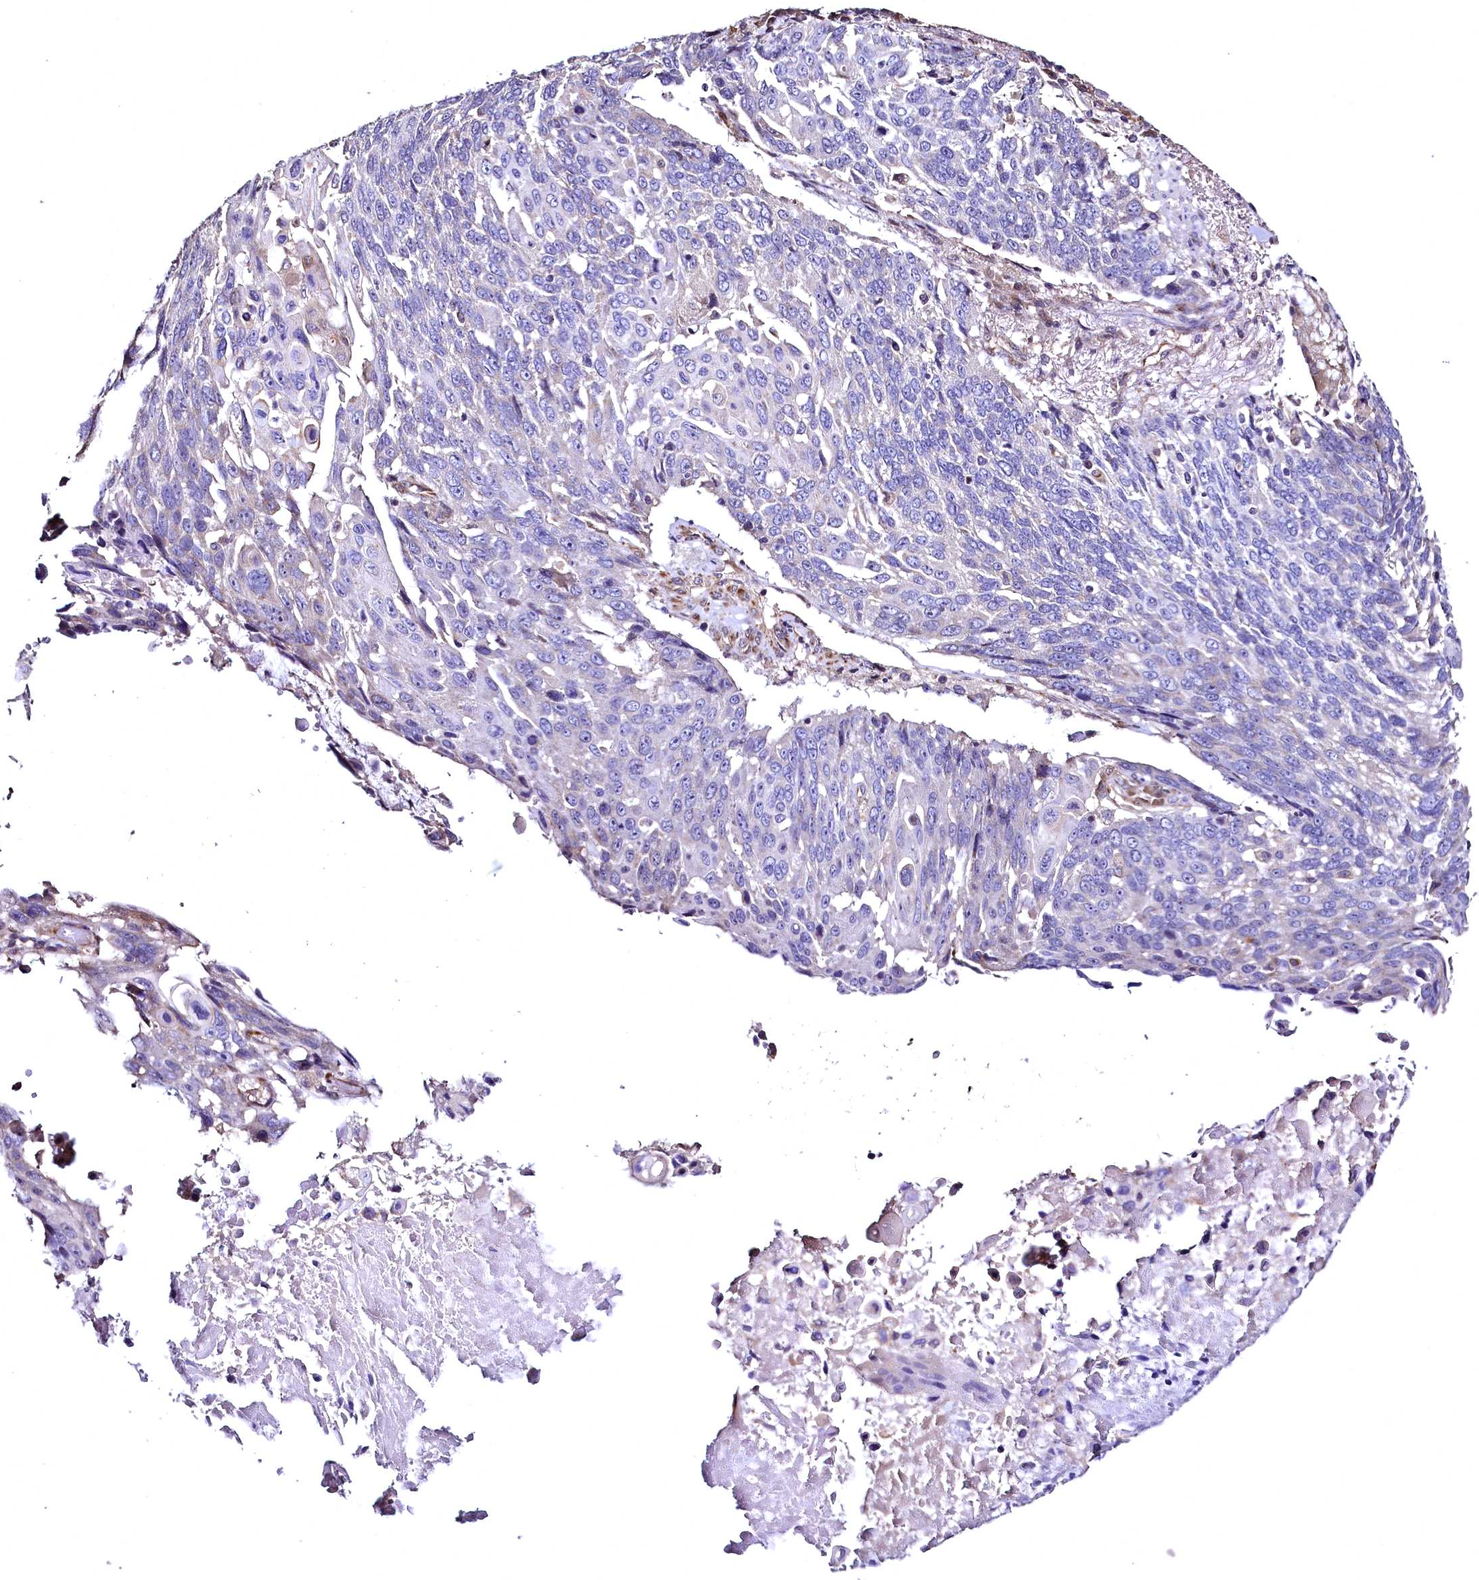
{"staining": {"intensity": "negative", "quantity": "none", "location": "none"}, "tissue": "lung cancer", "cell_type": "Tumor cells", "image_type": "cancer", "snomed": [{"axis": "morphology", "description": "Squamous cell carcinoma, NOS"}, {"axis": "topography", "description": "Lung"}], "caption": "IHC histopathology image of lung cancer stained for a protein (brown), which reveals no expression in tumor cells.", "gene": "TBCEL", "patient": {"sex": "male", "age": 66}}